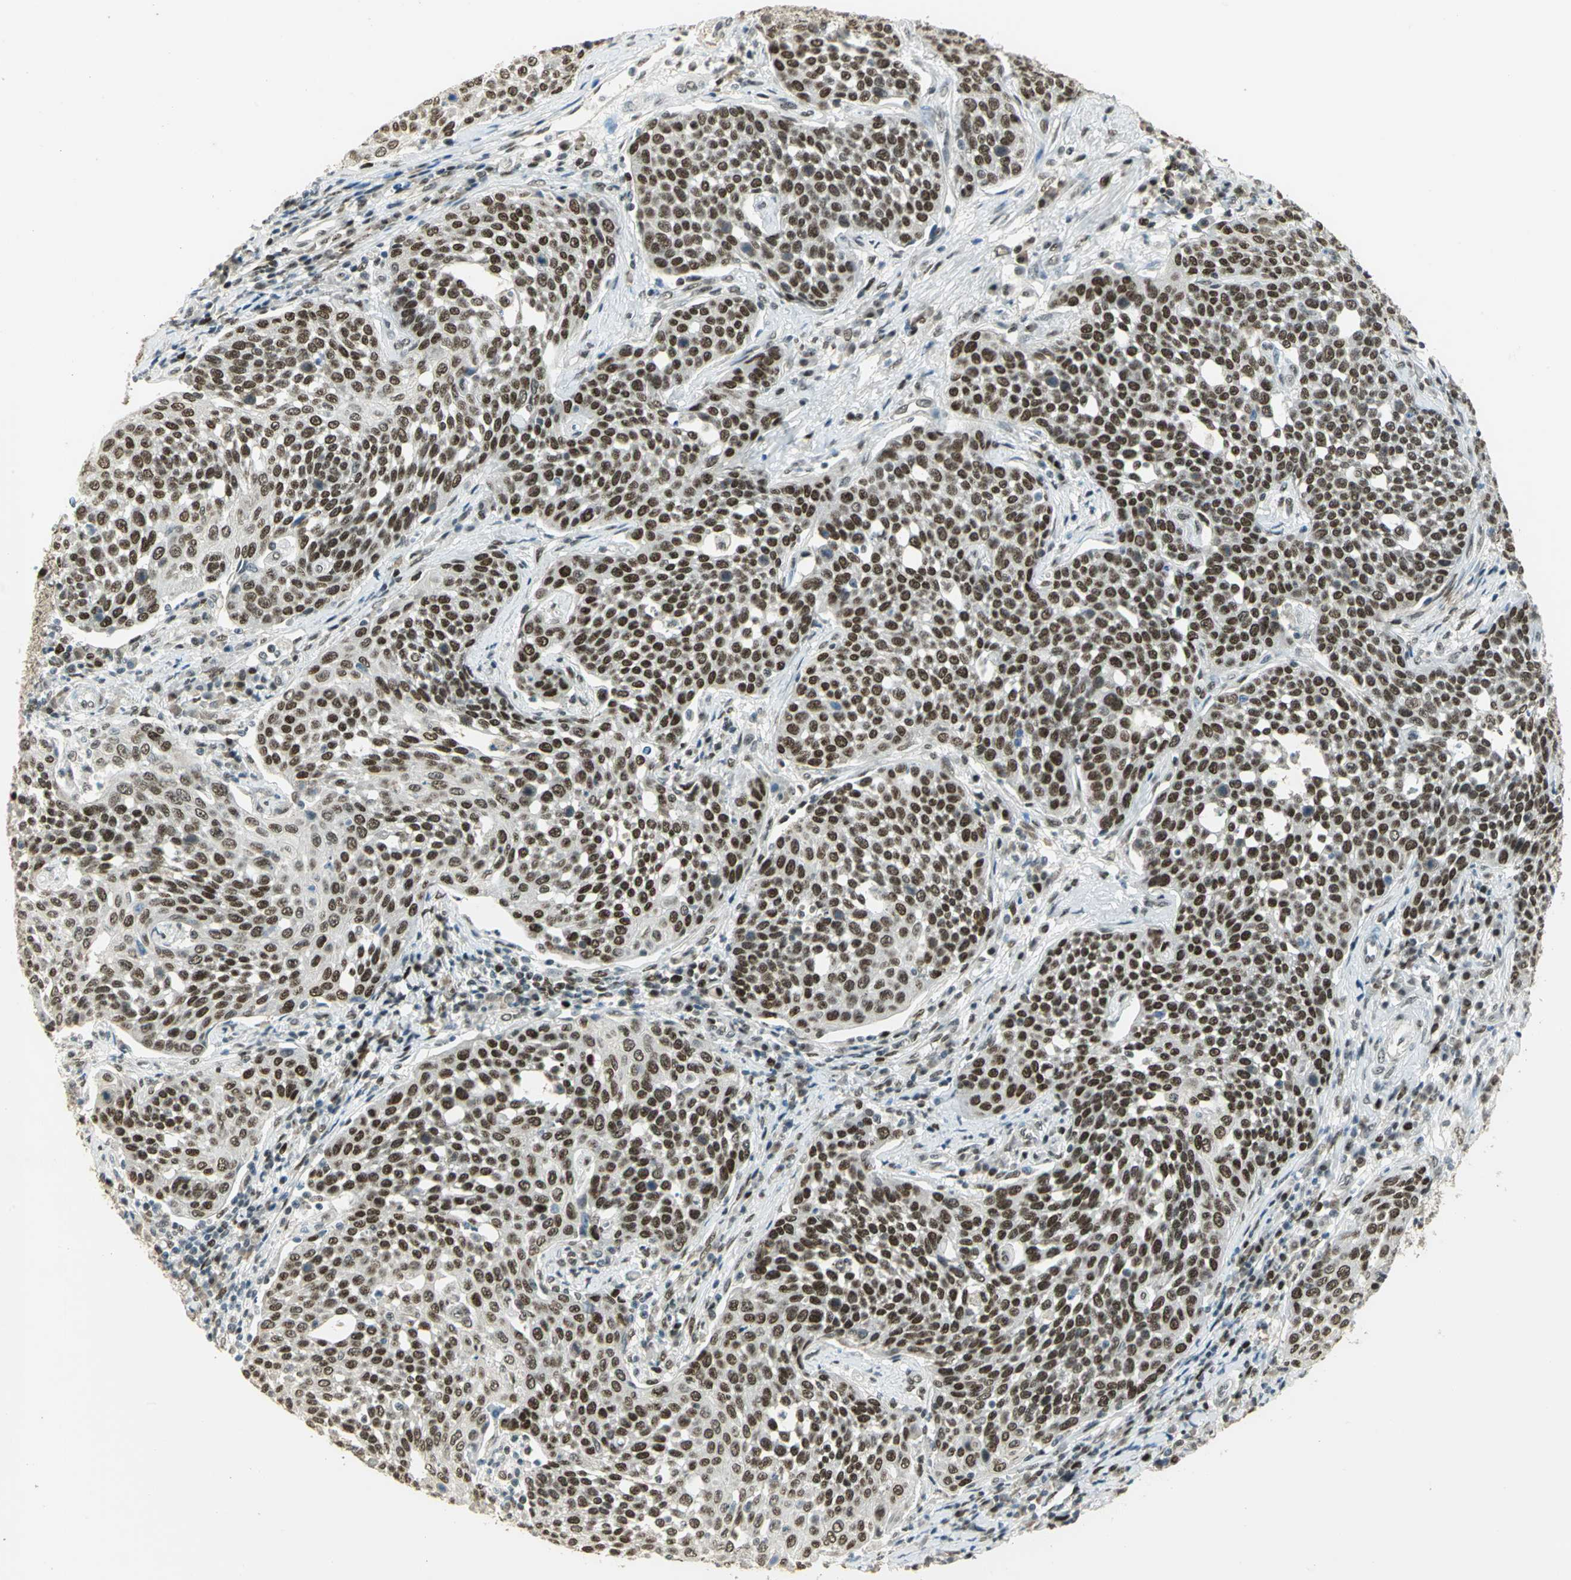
{"staining": {"intensity": "strong", "quantity": ">75%", "location": "nuclear"}, "tissue": "cervical cancer", "cell_type": "Tumor cells", "image_type": "cancer", "snomed": [{"axis": "morphology", "description": "Squamous cell carcinoma, NOS"}, {"axis": "topography", "description": "Cervix"}], "caption": "Squamous cell carcinoma (cervical) stained with a brown dye demonstrates strong nuclear positive expression in approximately >75% of tumor cells.", "gene": "AK6", "patient": {"sex": "female", "age": 34}}